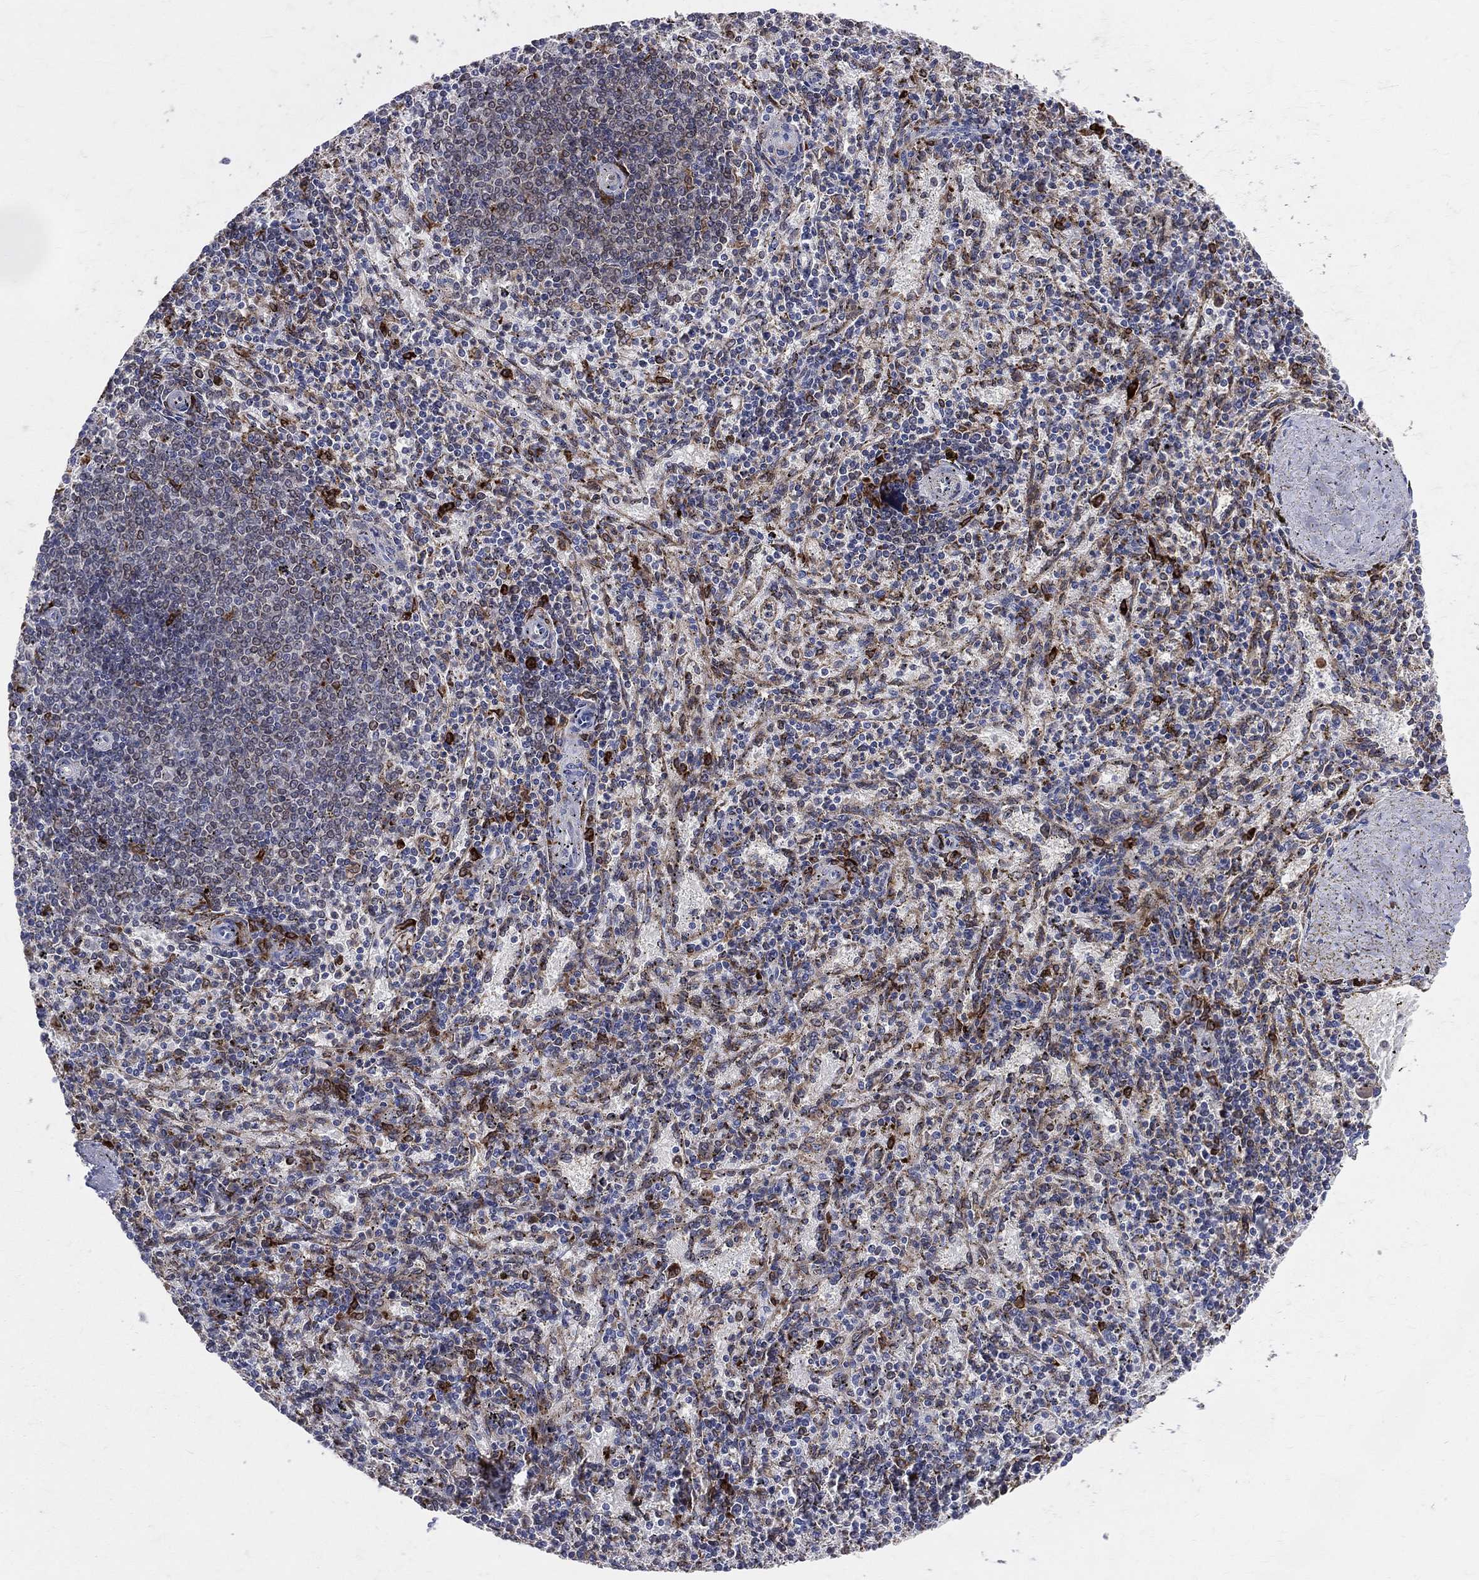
{"staining": {"intensity": "strong", "quantity": "<25%", "location": "cytoplasmic/membranous"}, "tissue": "spleen", "cell_type": "Cells in red pulp", "image_type": "normal", "snomed": [{"axis": "morphology", "description": "Normal tissue, NOS"}, {"axis": "topography", "description": "Spleen"}], "caption": "This histopathology image shows normal spleen stained with immunohistochemistry (IHC) to label a protein in brown. The cytoplasmic/membranous of cells in red pulp show strong positivity for the protein. Nuclei are counter-stained blue.", "gene": "CD74", "patient": {"sex": "female", "age": 37}}